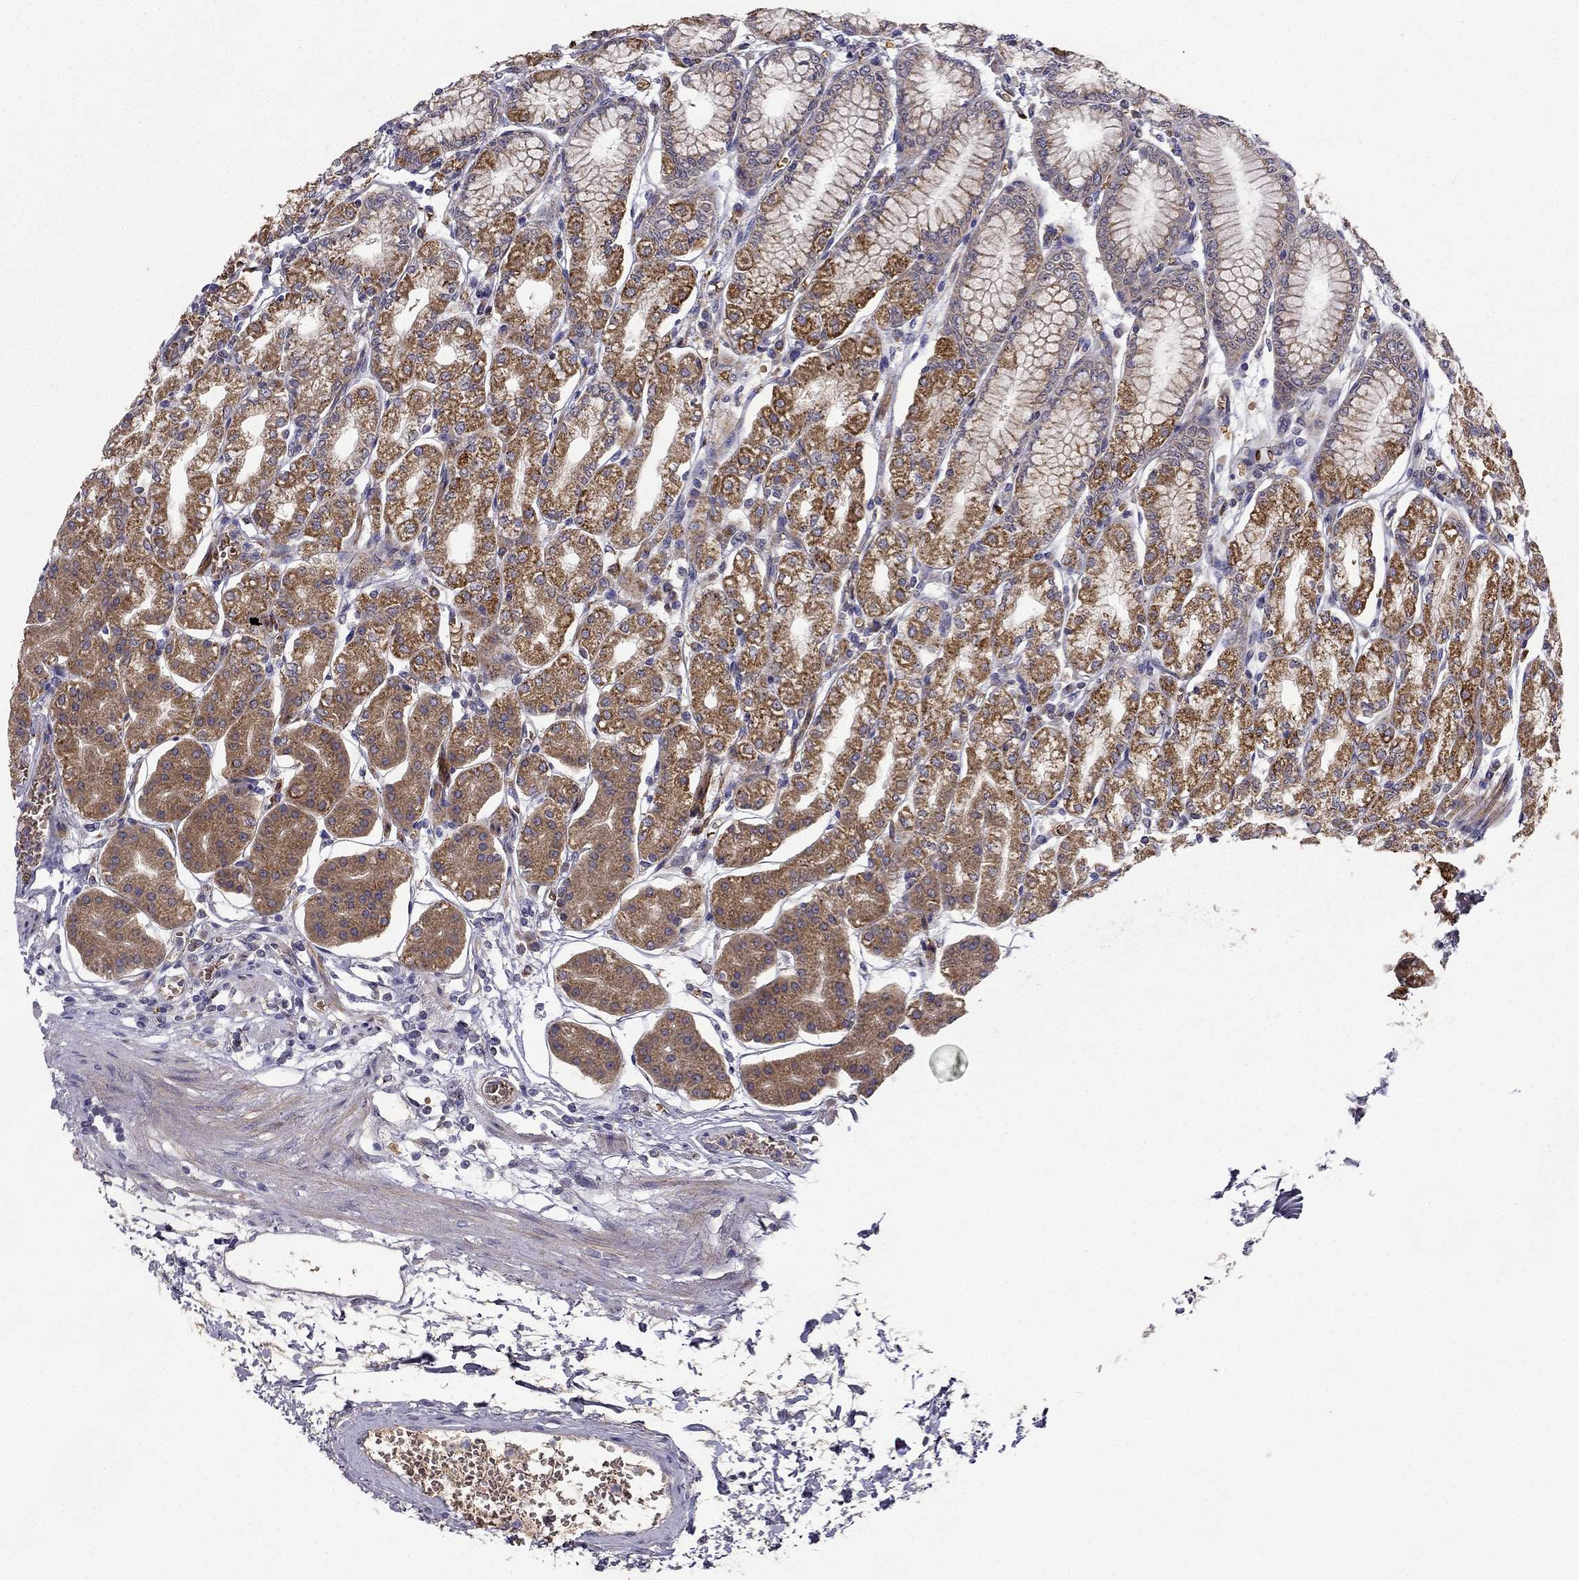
{"staining": {"intensity": "moderate", "quantity": ">75%", "location": "cytoplasmic/membranous"}, "tissue": "stomach", "cell_type": "Glandular cells", "image_type": "normal", "snomed": [{"axis": "morphology", "description": "Normal tissue, NOS"}, {"axis": "topography", "description": "Skeletal muscle"}, {"axis": "topography", "description": "Stomach"}], "caption": "Immunohistochemical staining of normal human stomach shows medium levels of moderate cytoplasmic/membranous staining in about >75% of glandular cells. Ihc stains the protein of interest in brown and the nuclei are stained blue.", "gene": "B4GALT7", "patient": {"sex": "female", "age": 57}}